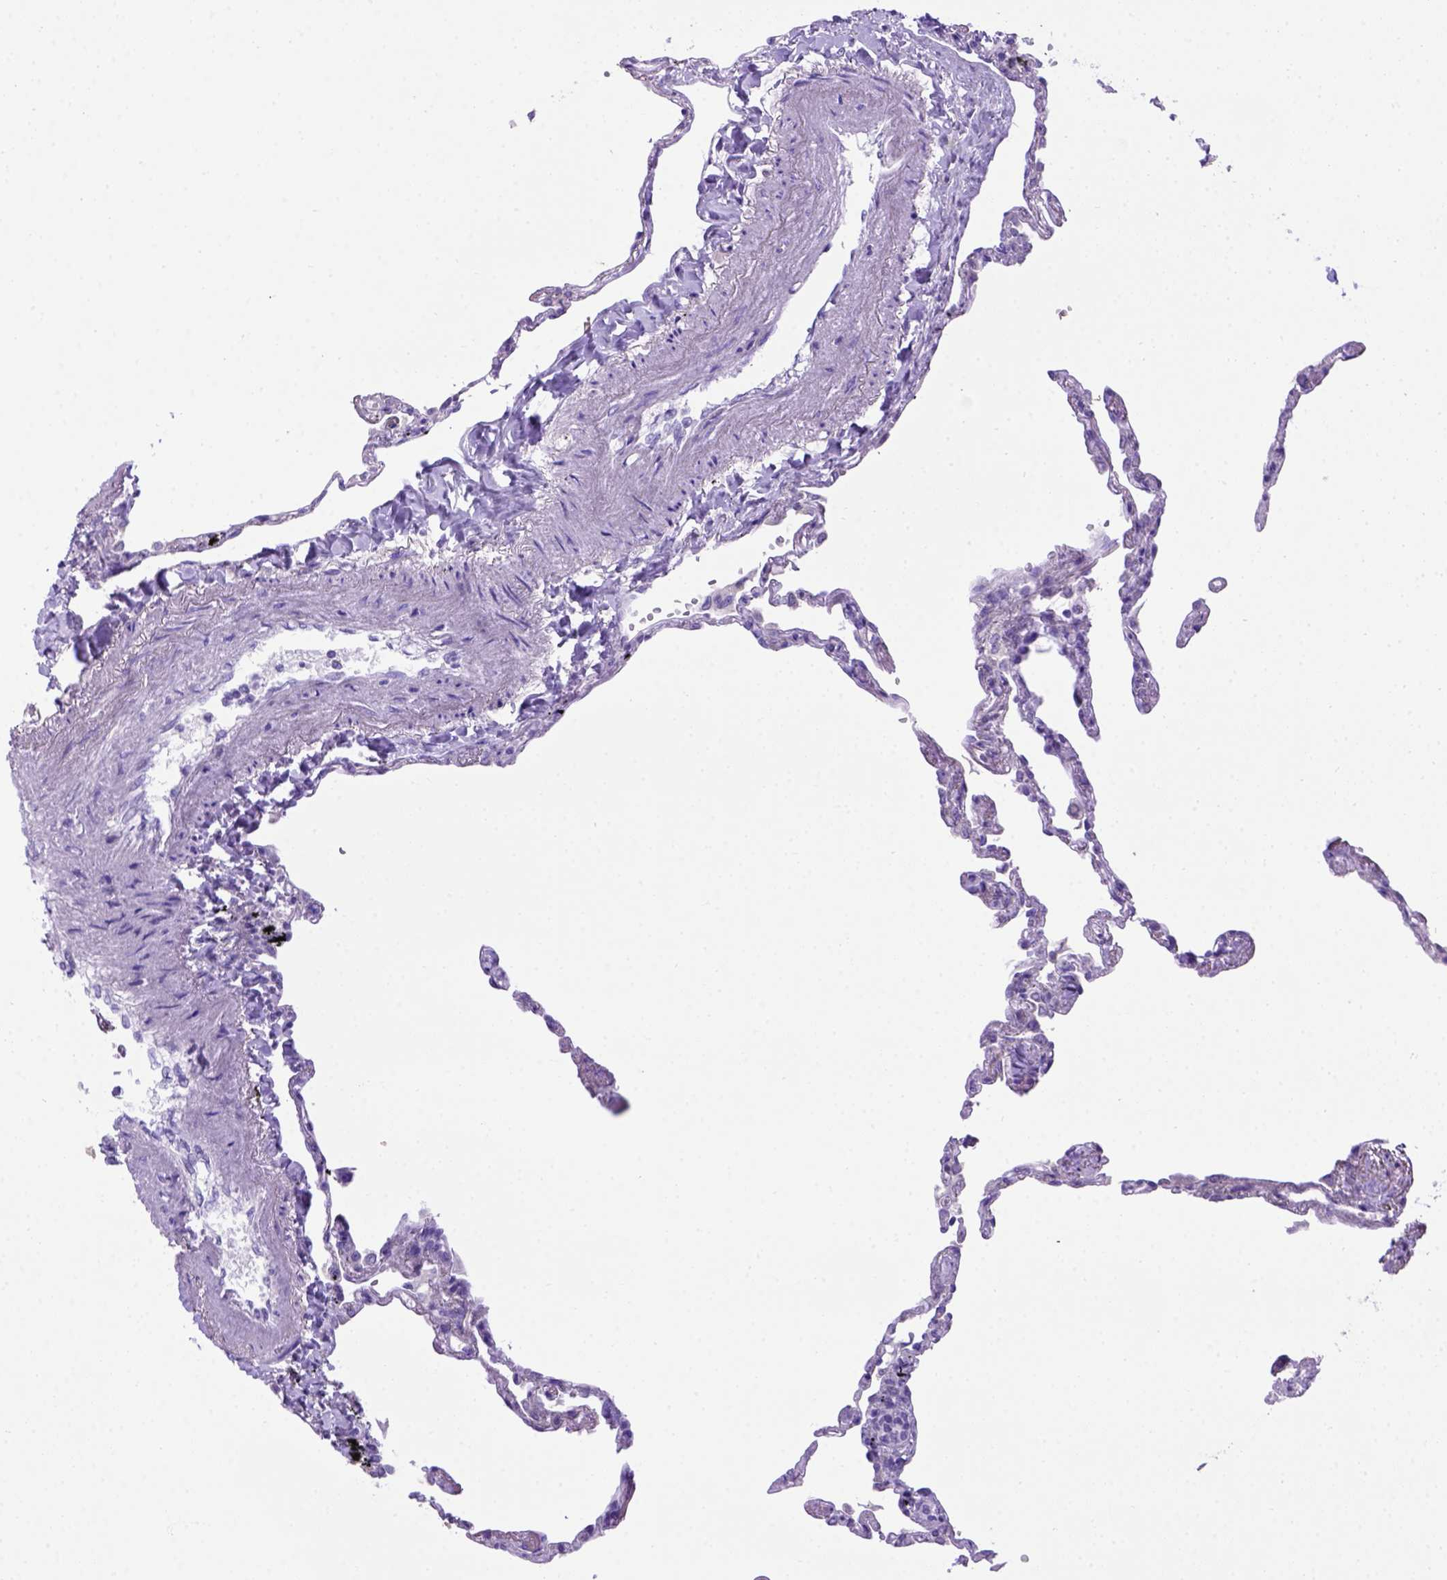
{"staining": {"intensity": "negative", "quantity": "none", "location": "none"}, "tissue": "lung", "cell_type": "Alveolar cells", "image_type": "normal", "snomed": [{"axis": "morphology", "description": "Normal tissue, NOS"}, {"axis": "topography", "description": "Lung"}], "caption": "Immunohistochemical staining of benign lung demonstrates no significant expression in alveolar cells. The staining is performed using DAB brown chromogen with nuclei counter-stained in using hematoxylin.", "gene": "PTGES", "patient": {"sex": "male", "age": 78}}